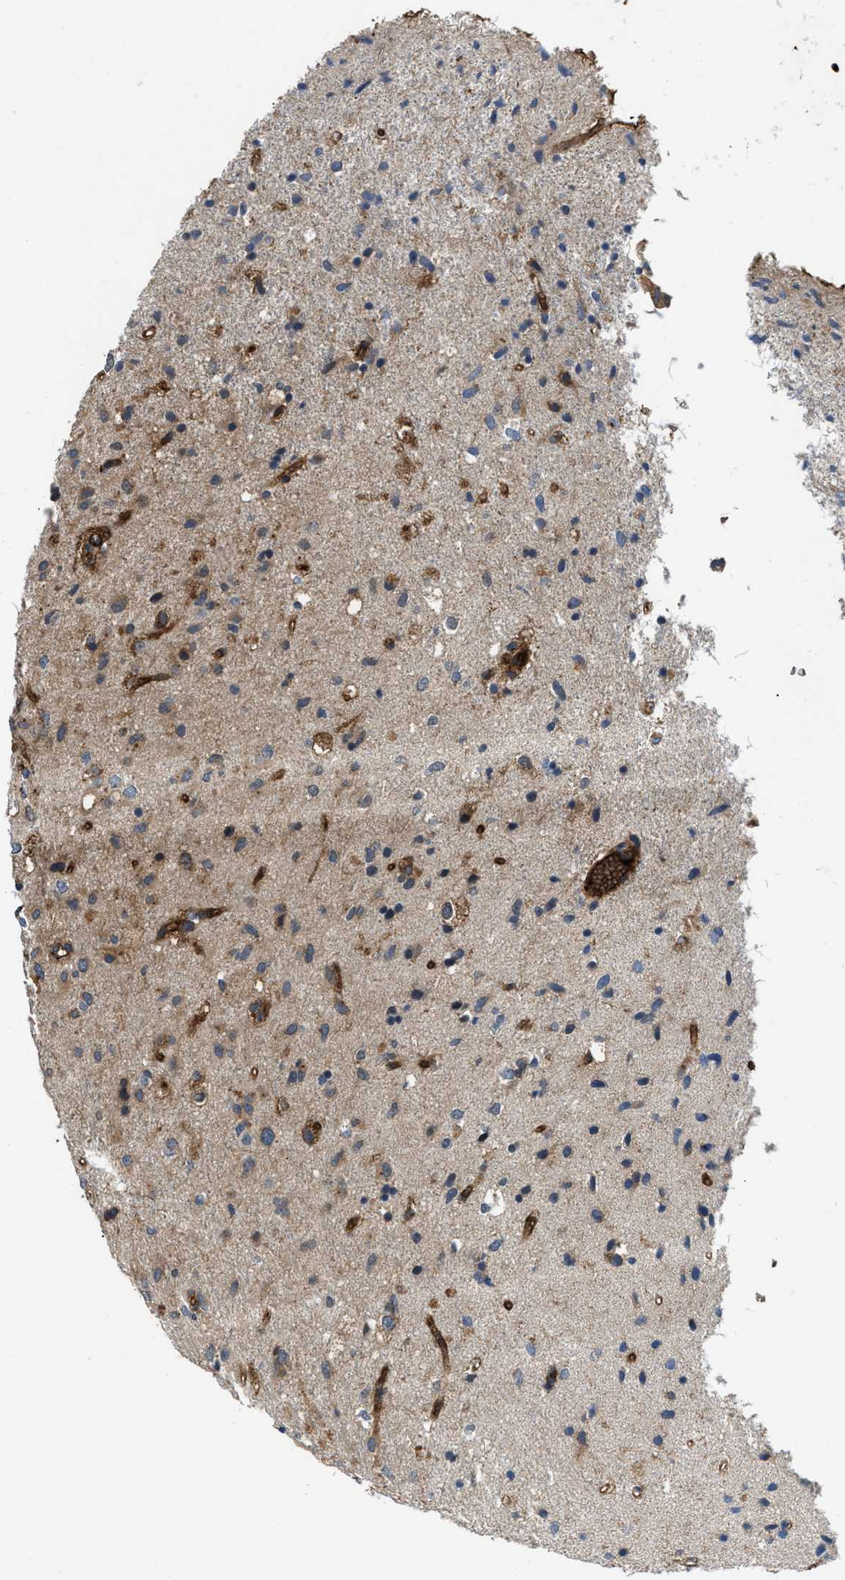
{"staining": {"intensity": "moderate", "quantity": ">75%", "location": "cytoplasmic/membranous"}, "tissue": "glioma", "cell_type": "Tumor cells", "image_type": "cancer", "snomed": [{"axis": "morphology", "description": "Glioma, malignant, Low grade"}, {"axis": "topography", "description": "Brain"}], "caption": "Glioma tissue displays moderate cytoplasmic/membranous staining in approximately >75% of tumor cells, visualized by immunohistochemistry. (DAB IHC with brightfield microscopy, high magnification).", "gene": "ERC1", "patient": {"sex": "male", "age": 77}}